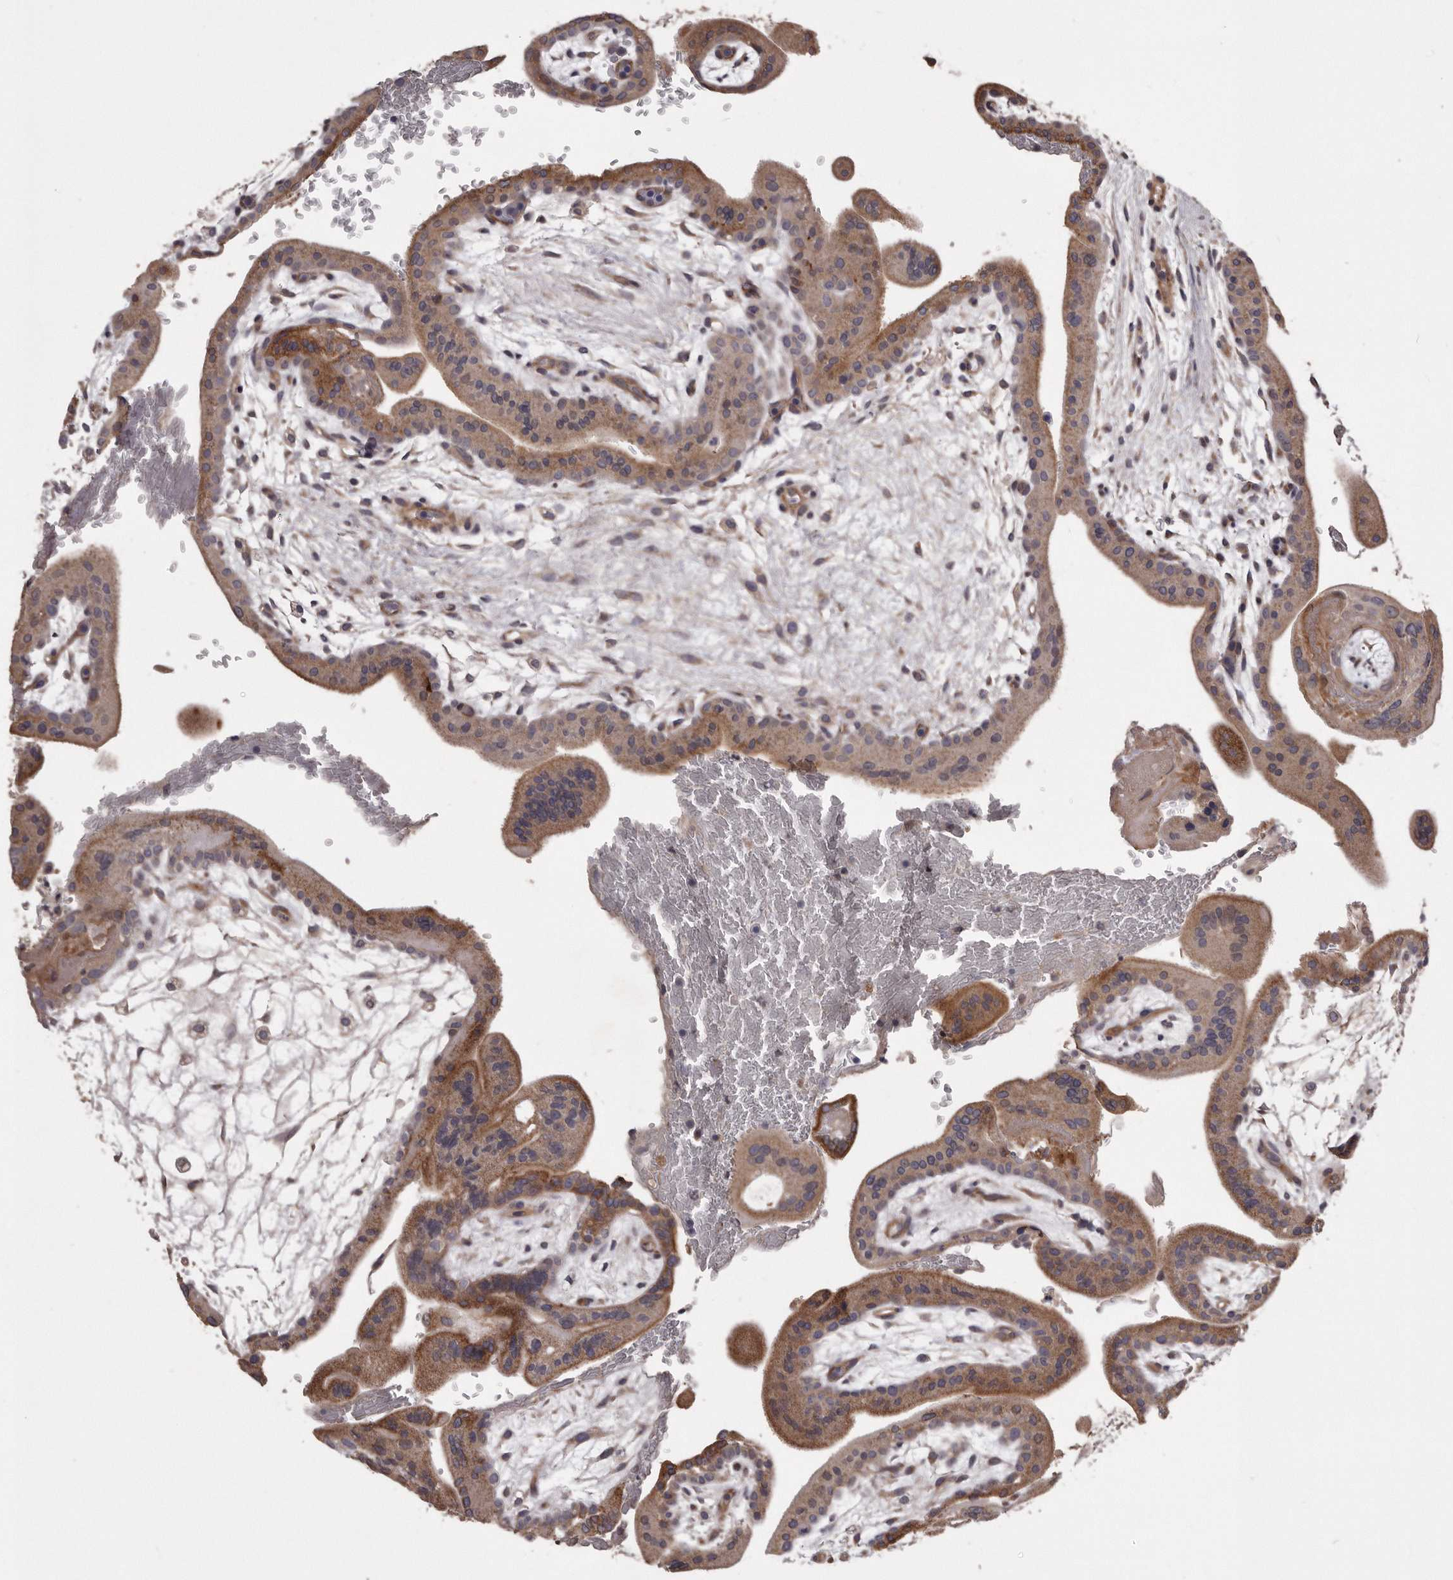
{"staining": {"intensity": "moderate", "quantity": "25%-75%", "location": "cytoplasmic/membranous"}, "tissue": "placenta", "cell_type": "Trophoblastic cells", "image_type": "normal", "snomed": [{"axis": "morphology", "description": "Normal tissue, NOS"}, {"axis": "topography", "description": "Placenta"}], "caption": "Placenta stained for a protein demonstrates moderate cytoplasmic/membranous positivity in trophoblastic cells. (brown staining indicates protein expression, while blue staining denotes nuclei).", "gene": "ARMCX1", "patient": {"sex": "female", "age": 35}}